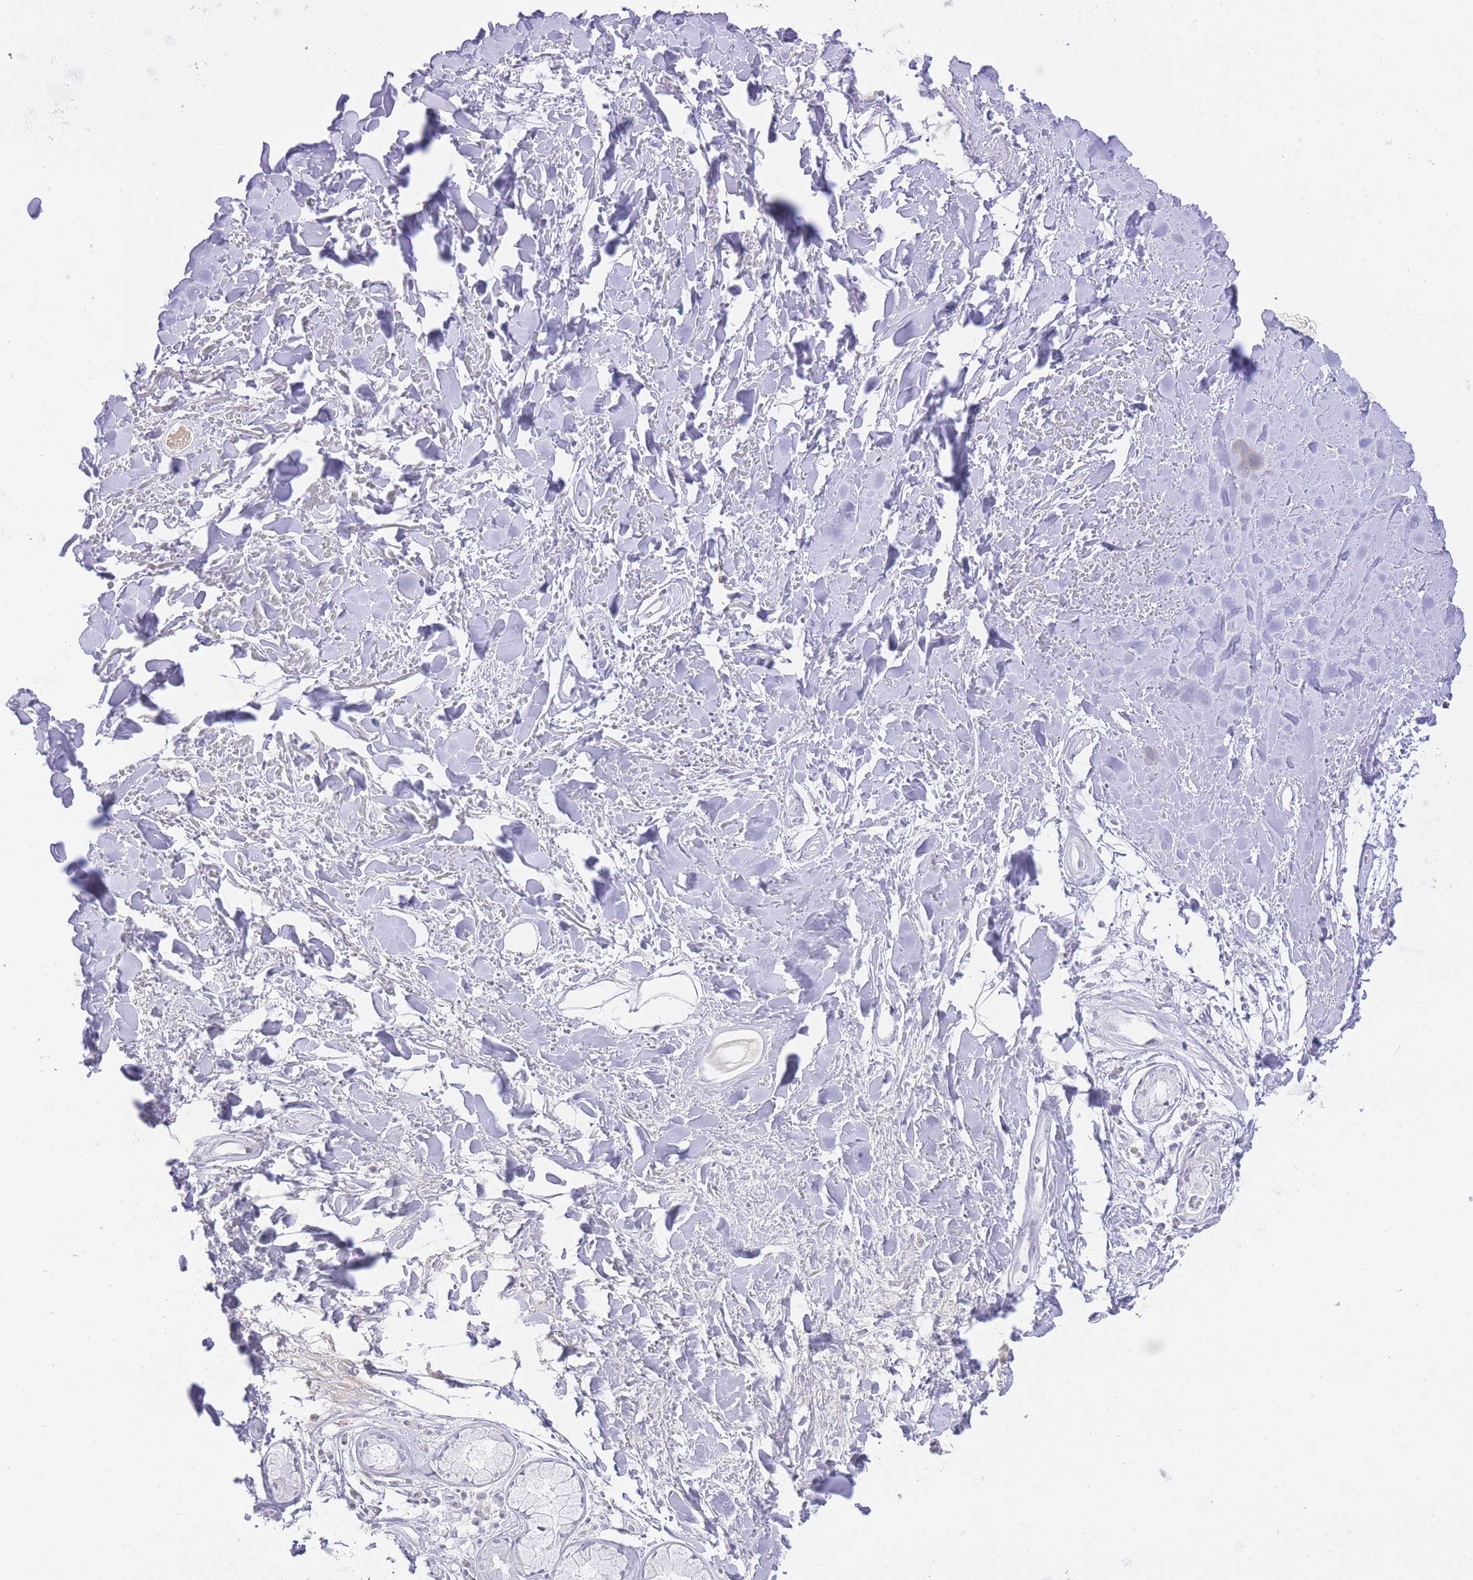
{"staining": {"intensity": "moderate", "quantity": "<25%", "location": "cytoplasmic/membranous"}, "tissue": "adipose tissue", "cell_type": "Adipocytes", "image_type": "normal", "snomed": [{"axis": "morphology", "description": "Normal tissue, NOS"}, {"axis": "topography", "description": "Cartilage tissue"}], "caption": "The micrograph displays staining of normal adipose tissue, revealing moderate cytoplasmic/membranous protein expression (brown color) within adipocytes.", "gene": "PREP", "patient": {"sex": "male", "age": 57}}